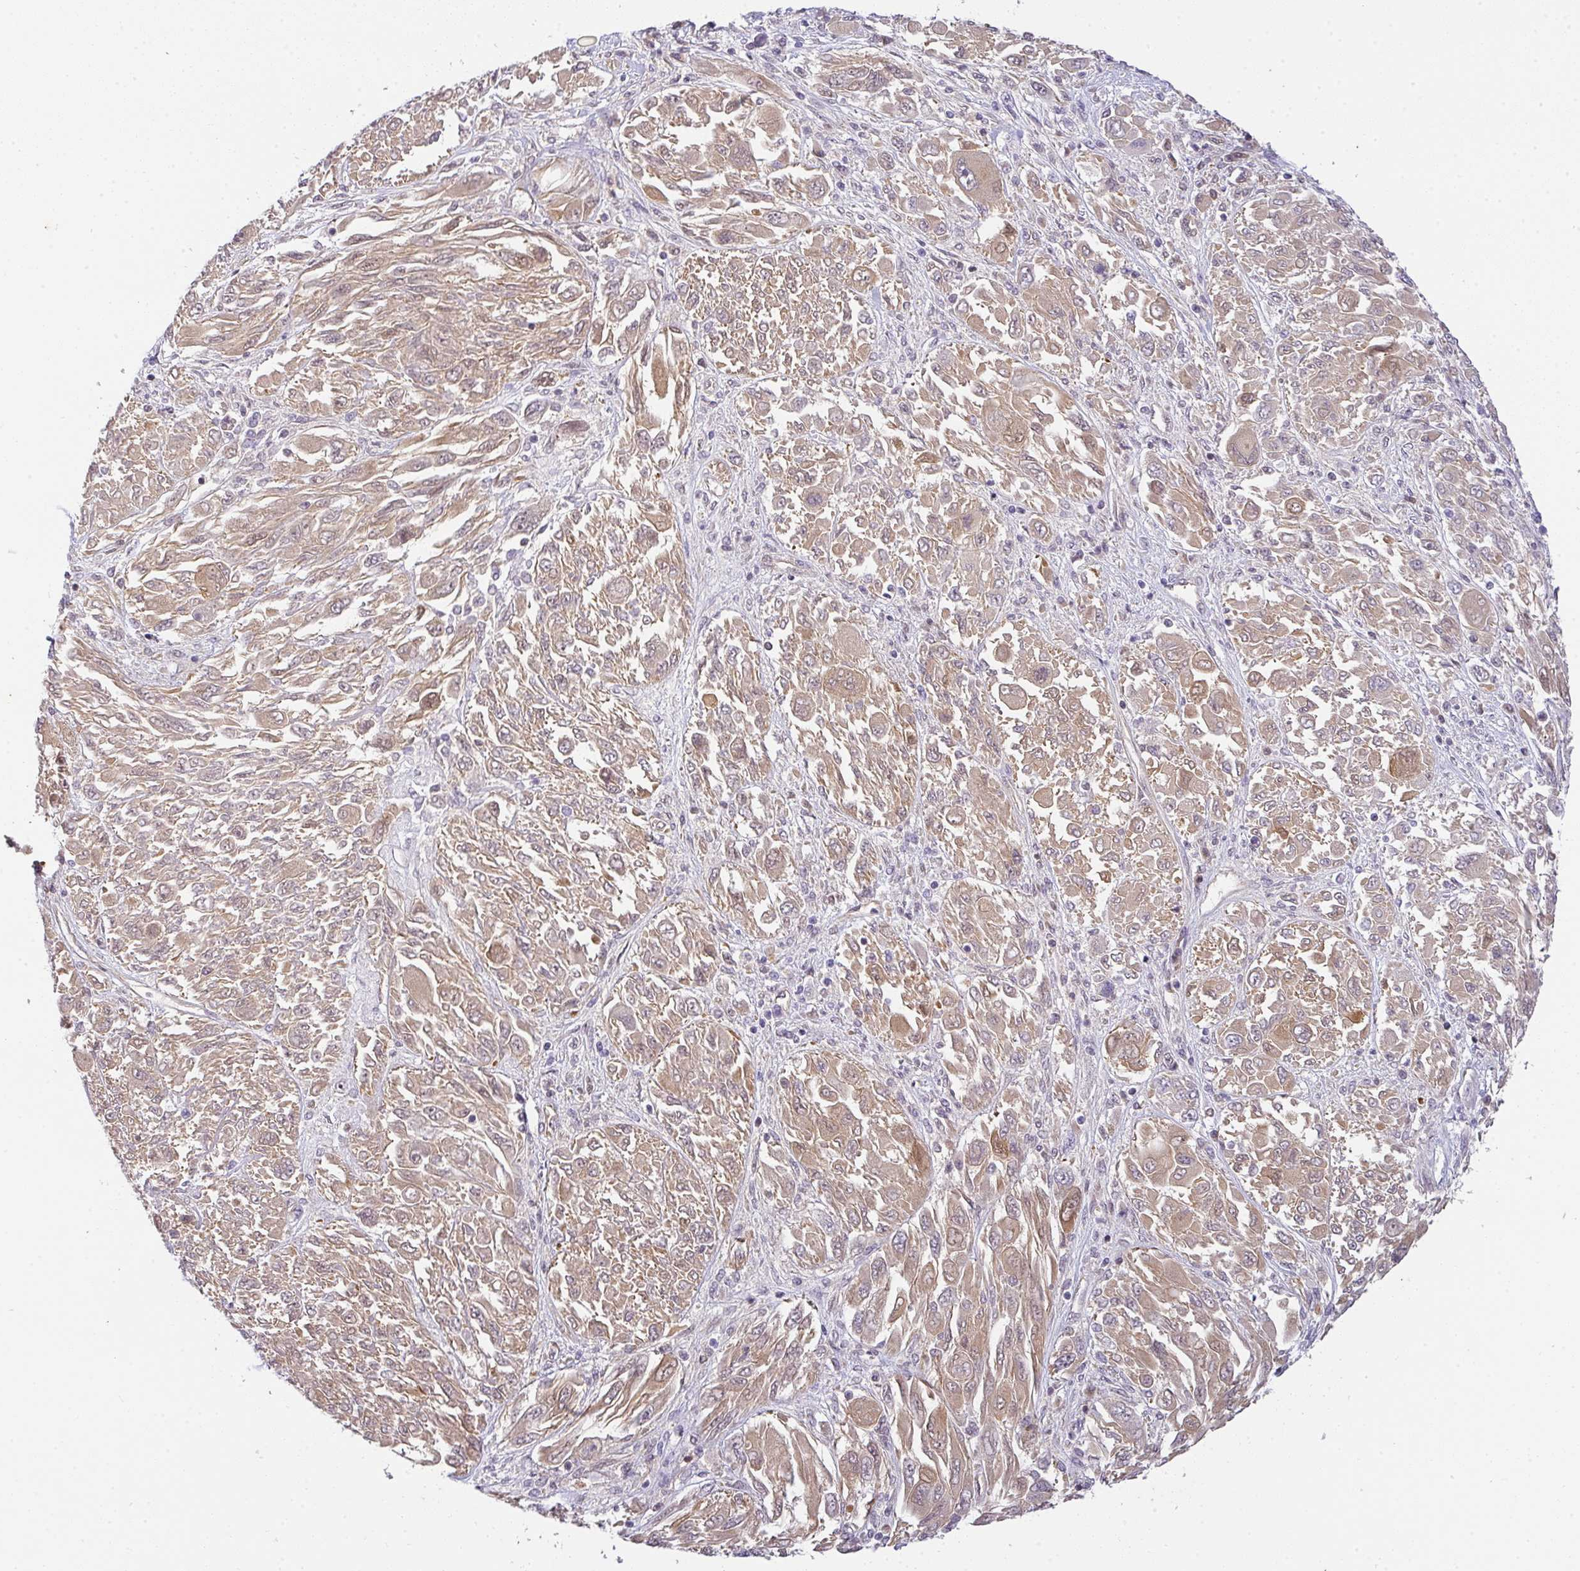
{"staining": {"intensity": "moderate", "quantity": ">75%", "location": "cytoplasmic/membranous"}, "tissue": "melanoma", "cell_type": "Tumor cells", "image_type": "cancer", "snomed": [{"axis": "morphology", "description": "Malignant melanoma, NOS"}, {"axis": "topography", "description": "Skin"}], "caption": "Immunohistochemistry (DAB (3,3'-diaminobenzidine)) staining of melanoma displays moderate cytoplasmic/membranous protein expression in about >75% of tumor cells. (DAB (3,3'-diaminobenzidine) IHC, brown staining for protein, blue staining for nuclei).", "gene": "COX7B", "patient": {"sex": "female", "age": 91}}